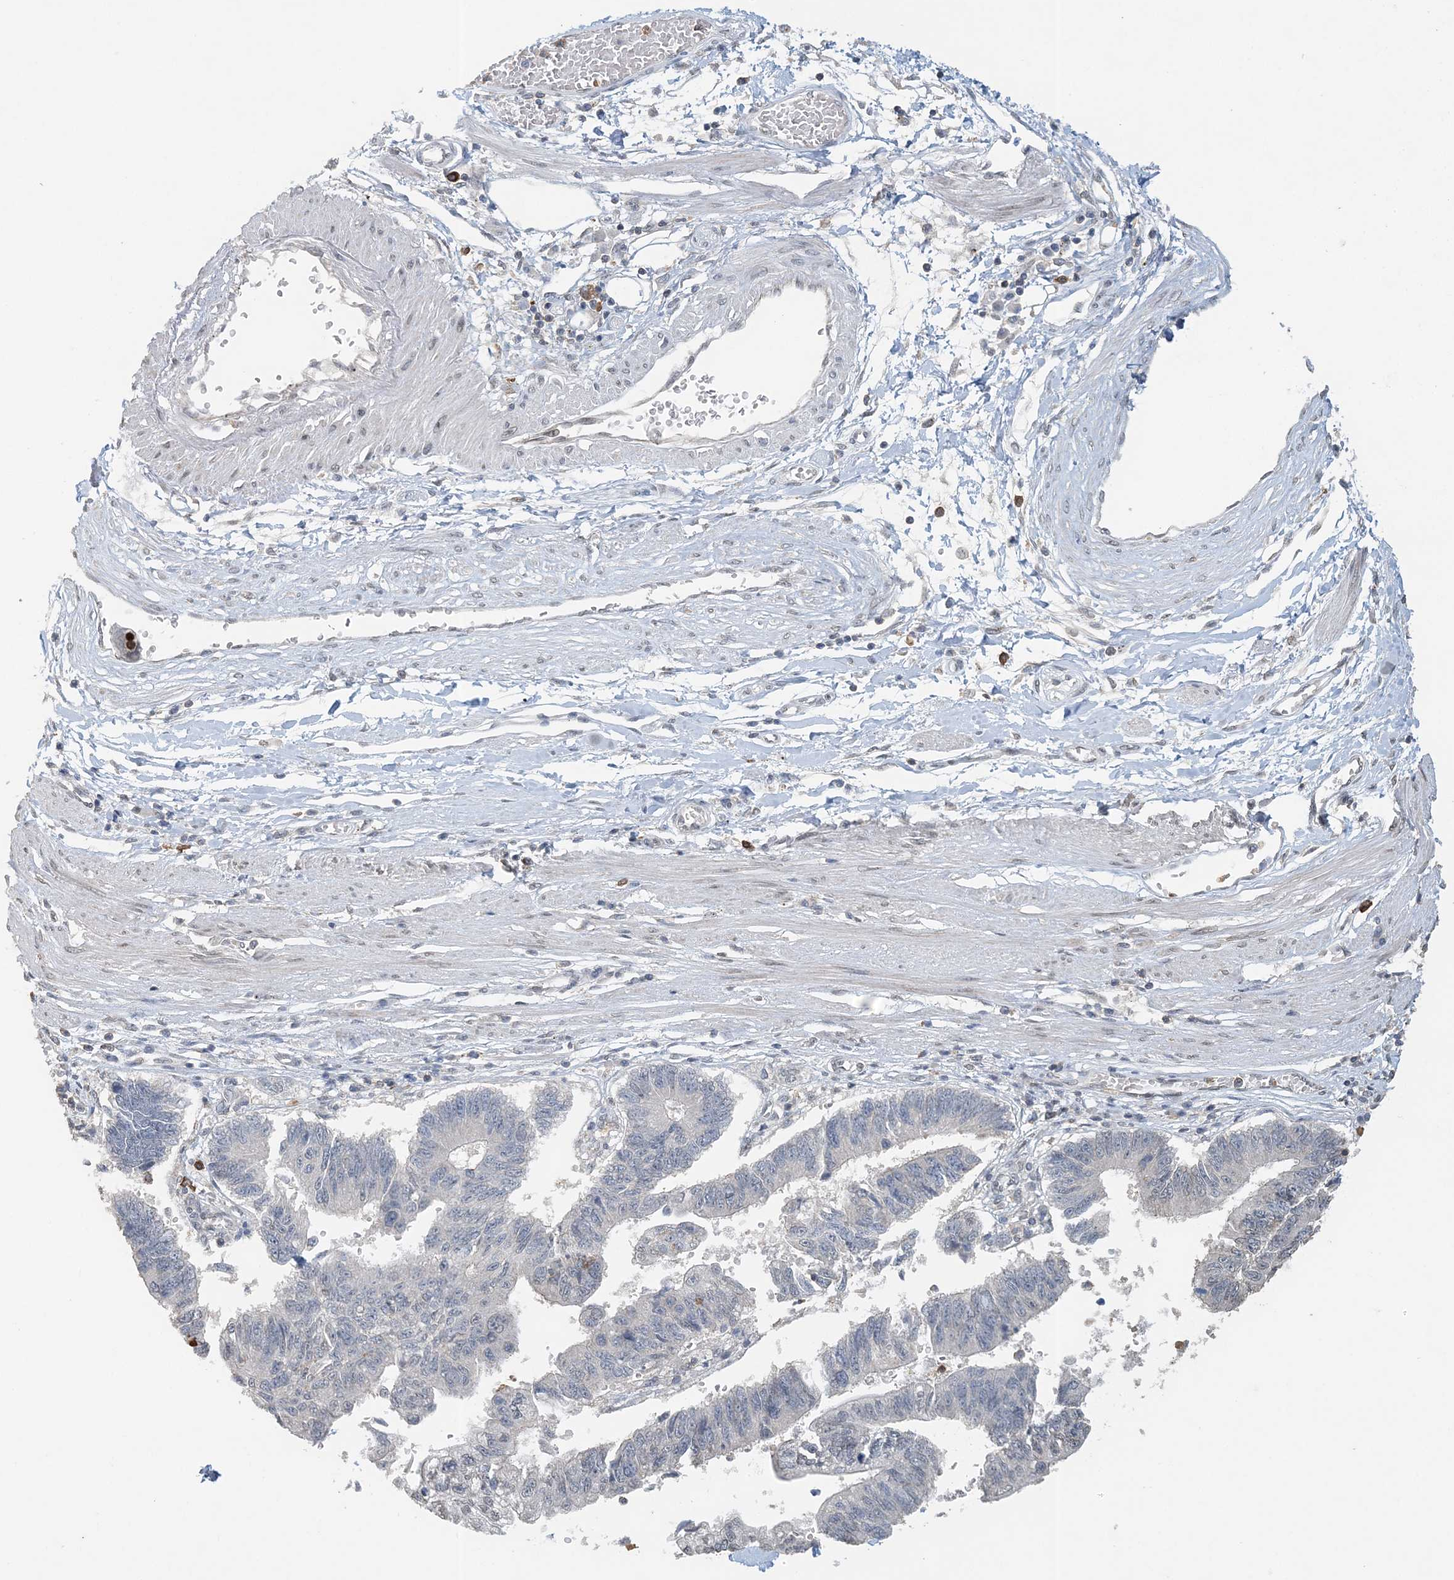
{"staining": {"intensity": "negative", "quantity": "none", "location": "none"}, "tissue": "stomach cancer", "cell_type": "Tumor cells", "image_type": "cancer", "snomed": [{"axis": "morphology", "description": "Adenocarcinoma, NOS"}, {"axis": "topography", "description": "Stomach"}], "caption": "Tumor cells are negative for brown protein staining in stomach cancer.", "gene": "FAM110A", "patient": {"sex": "male", "age": 59}}